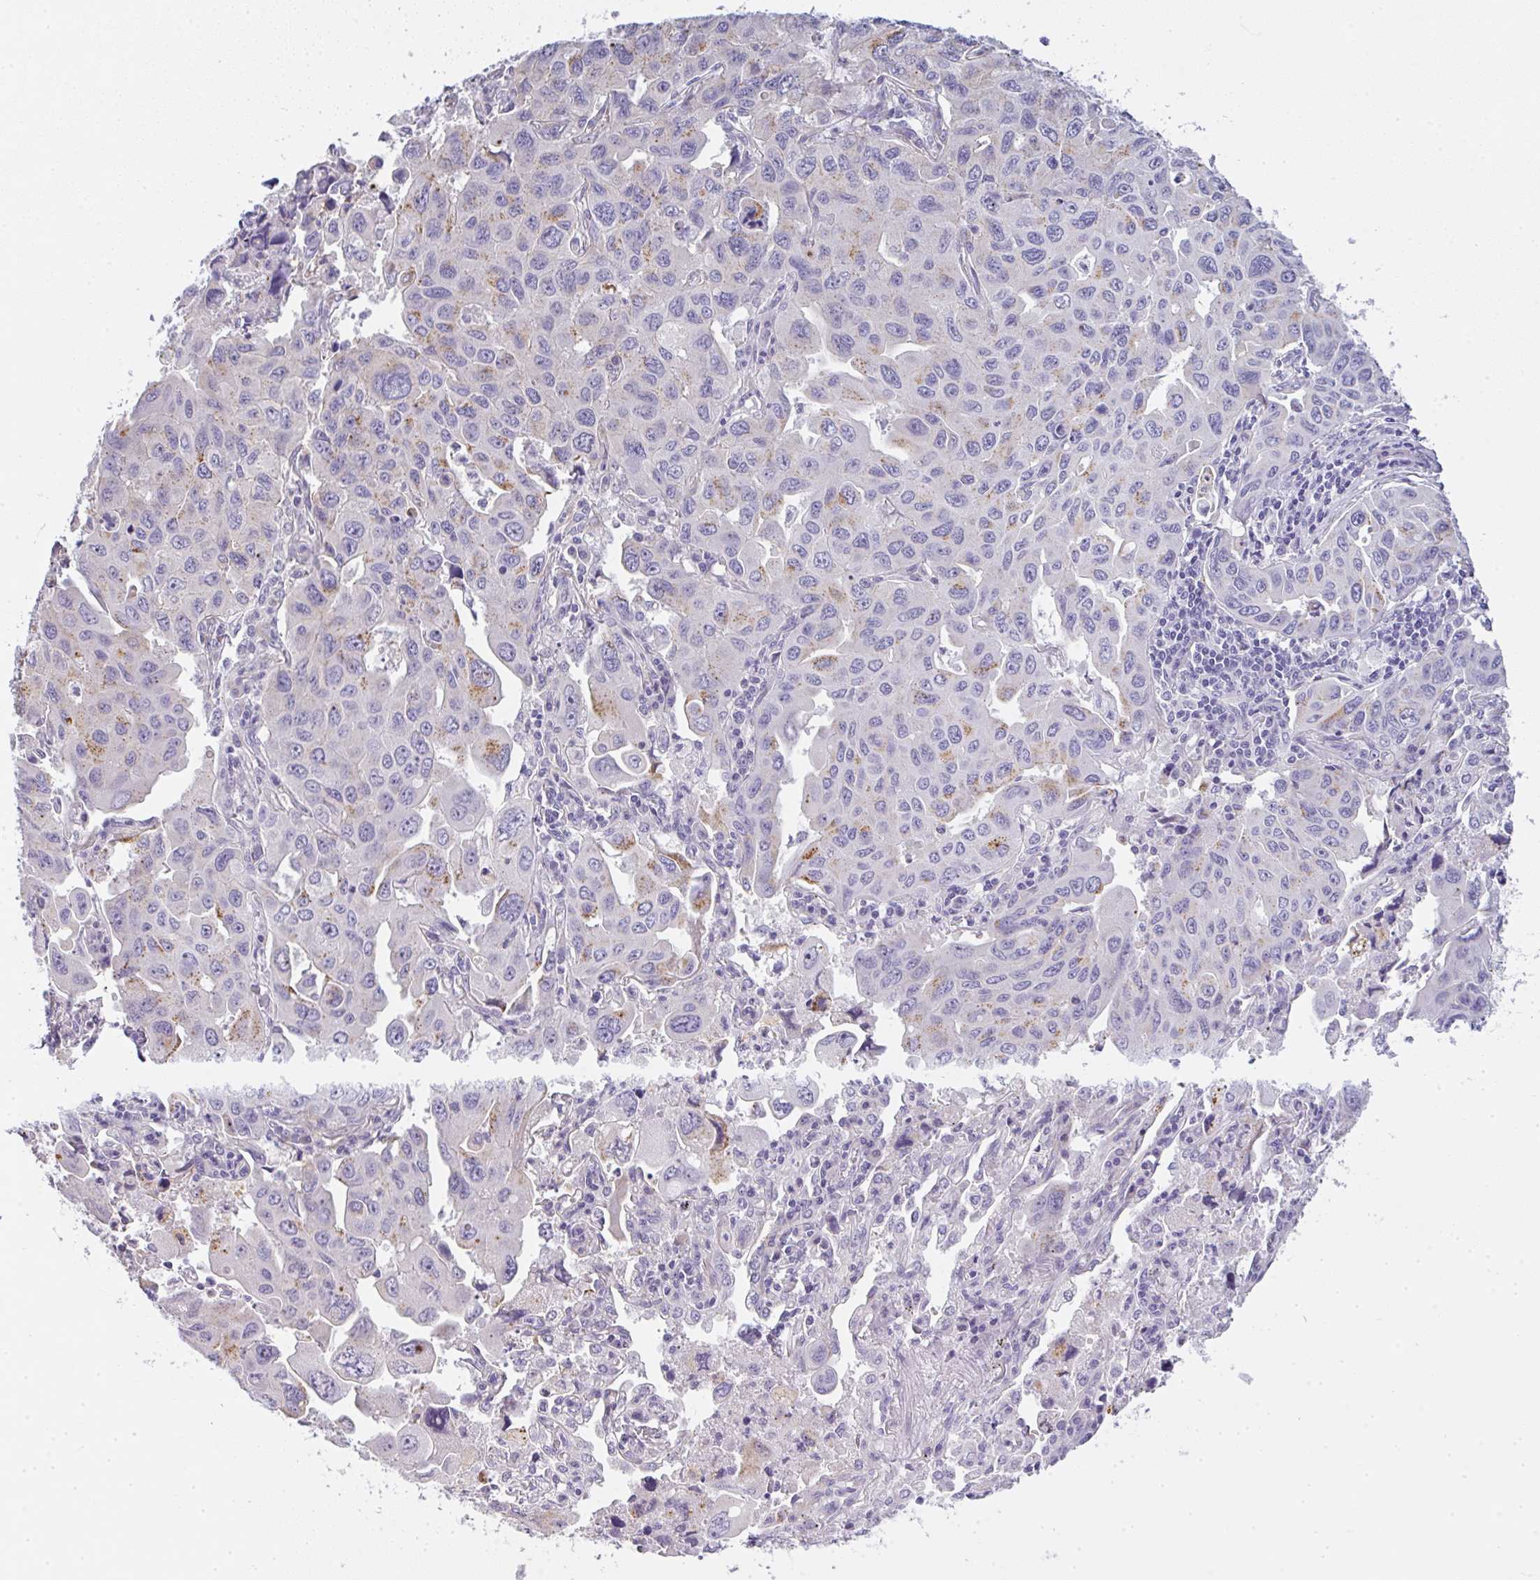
{"staining": {"intensity": "moderate", "quantity": "<25%", "location": "cytoplasmic/membranous"}, "tissue": "lung cancer", "cell_type": "Tumor cells", "image_type": "cancer", "snomed": [{"axis": "morphology", "description": "Adenocarcinoma, NOS"}, {"axis": "topography", "description": "Lung"}], "caption": "Protein staining of lung cancer (adenocarcinoma) tissue displays moderate cytoplasmic/membranous positivity in approximately <25% of tumor cells. (DAB (3,3'-diaminobenzidine) IHC with brightfield microscopy, high magnification).", "gene": "LPAR4", "patient": {"sex": "male", "age": 64}}